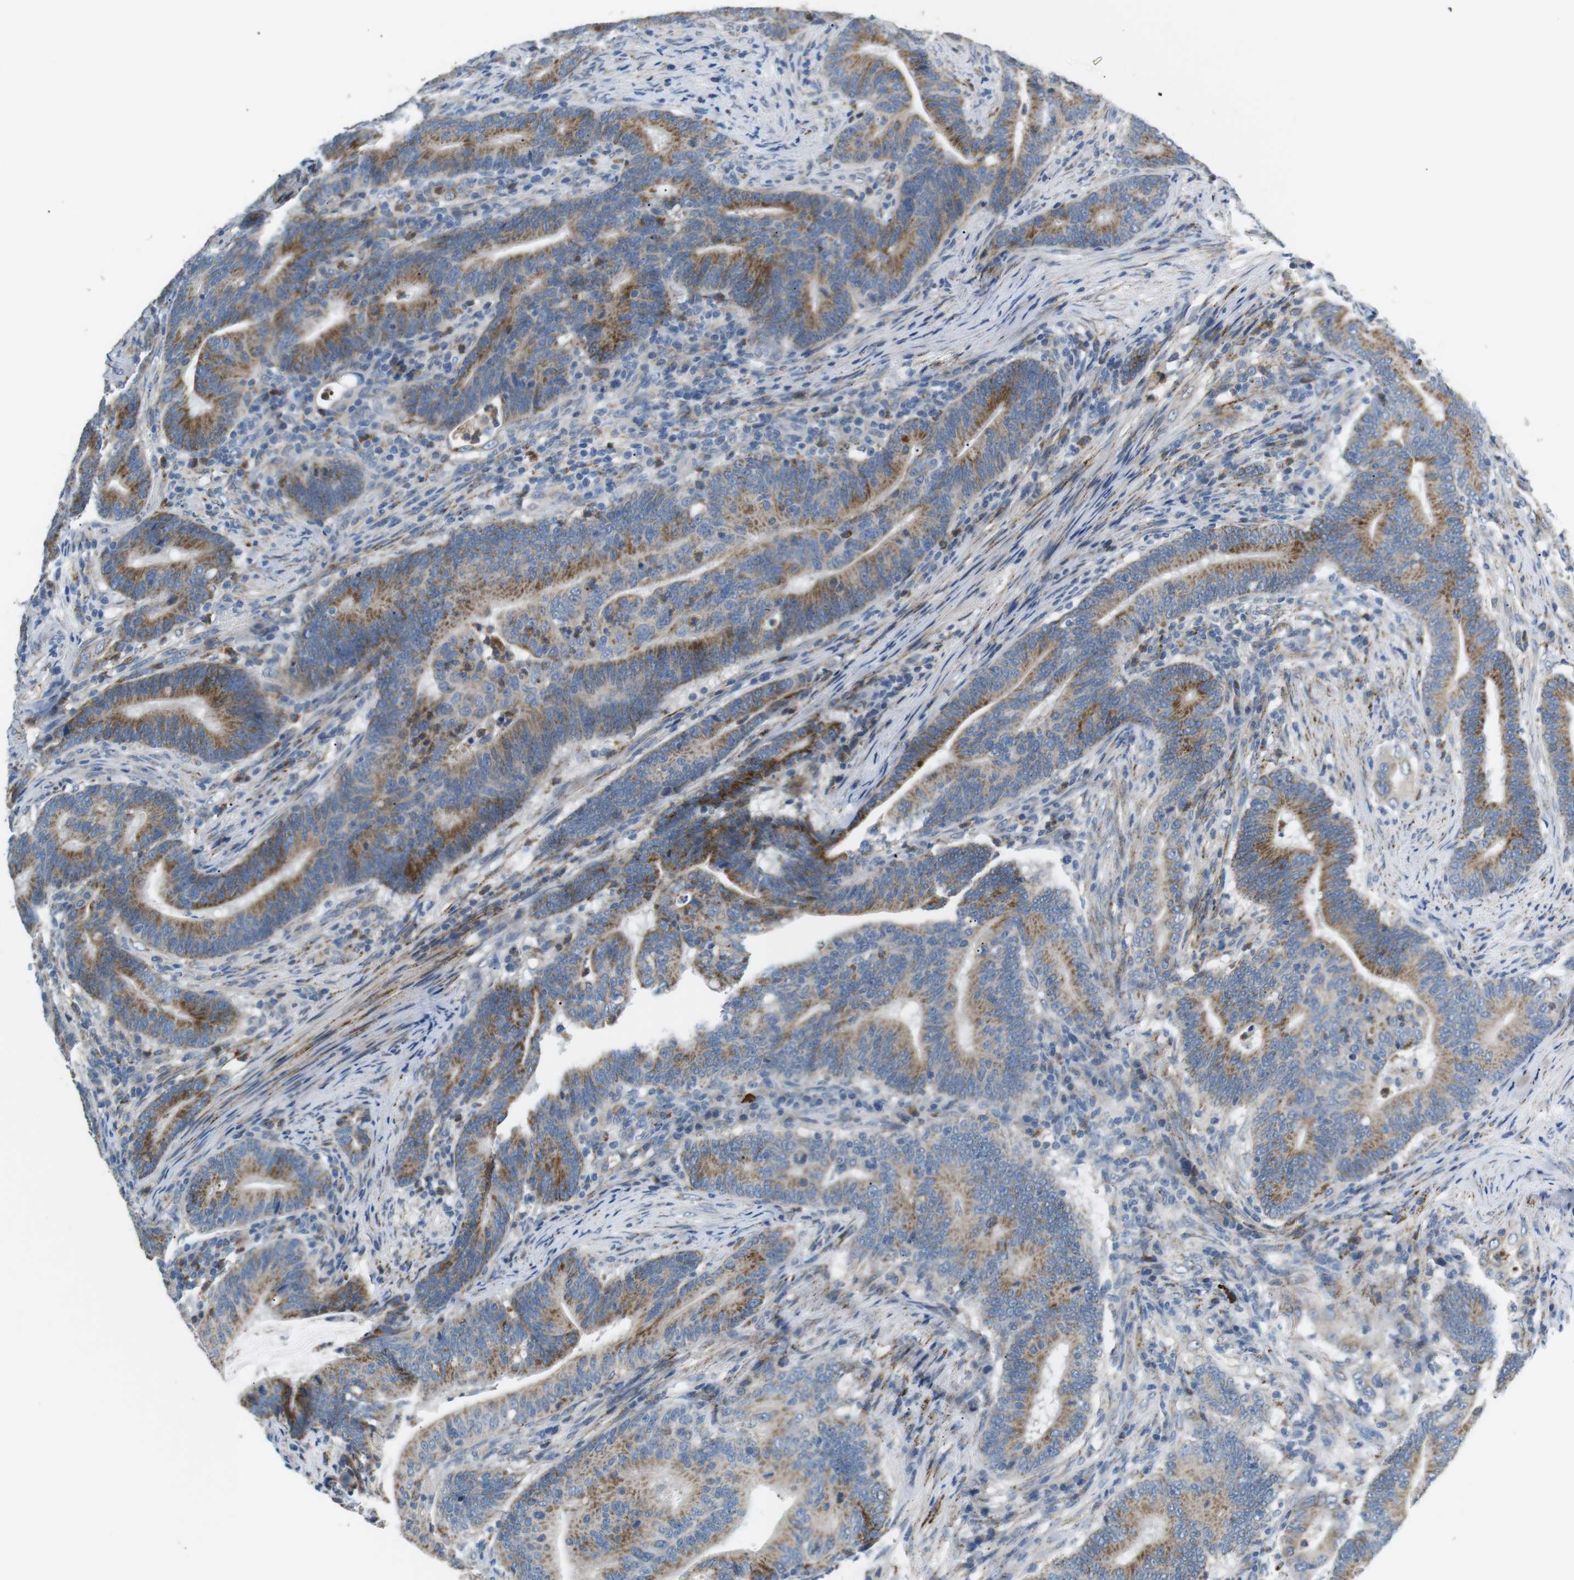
{"staining": {"intensity": "moderate", "quantity": ">75%", "location": "cytoplasmic/membranous"}, "tissue": "colorectal cancer", "cell_type": "Tumor cells", "image_type": "cancer", "snomed": [{"axis": "morphology", "description": "Normal tissue, NOS"}, {"axis": "morphology", "description": "Adenocarcinoma, NOS"}, {"axis": "topography", "description": "Colon"}], "caption": "Colorectal adenocarcinoma stained with a brown dye demonstrates moderate cytoplasmic/membranous positive staining in about >75% of tumor cells.", "gene": "CD300E", "patient": {"sex": "female", "age": 66}}